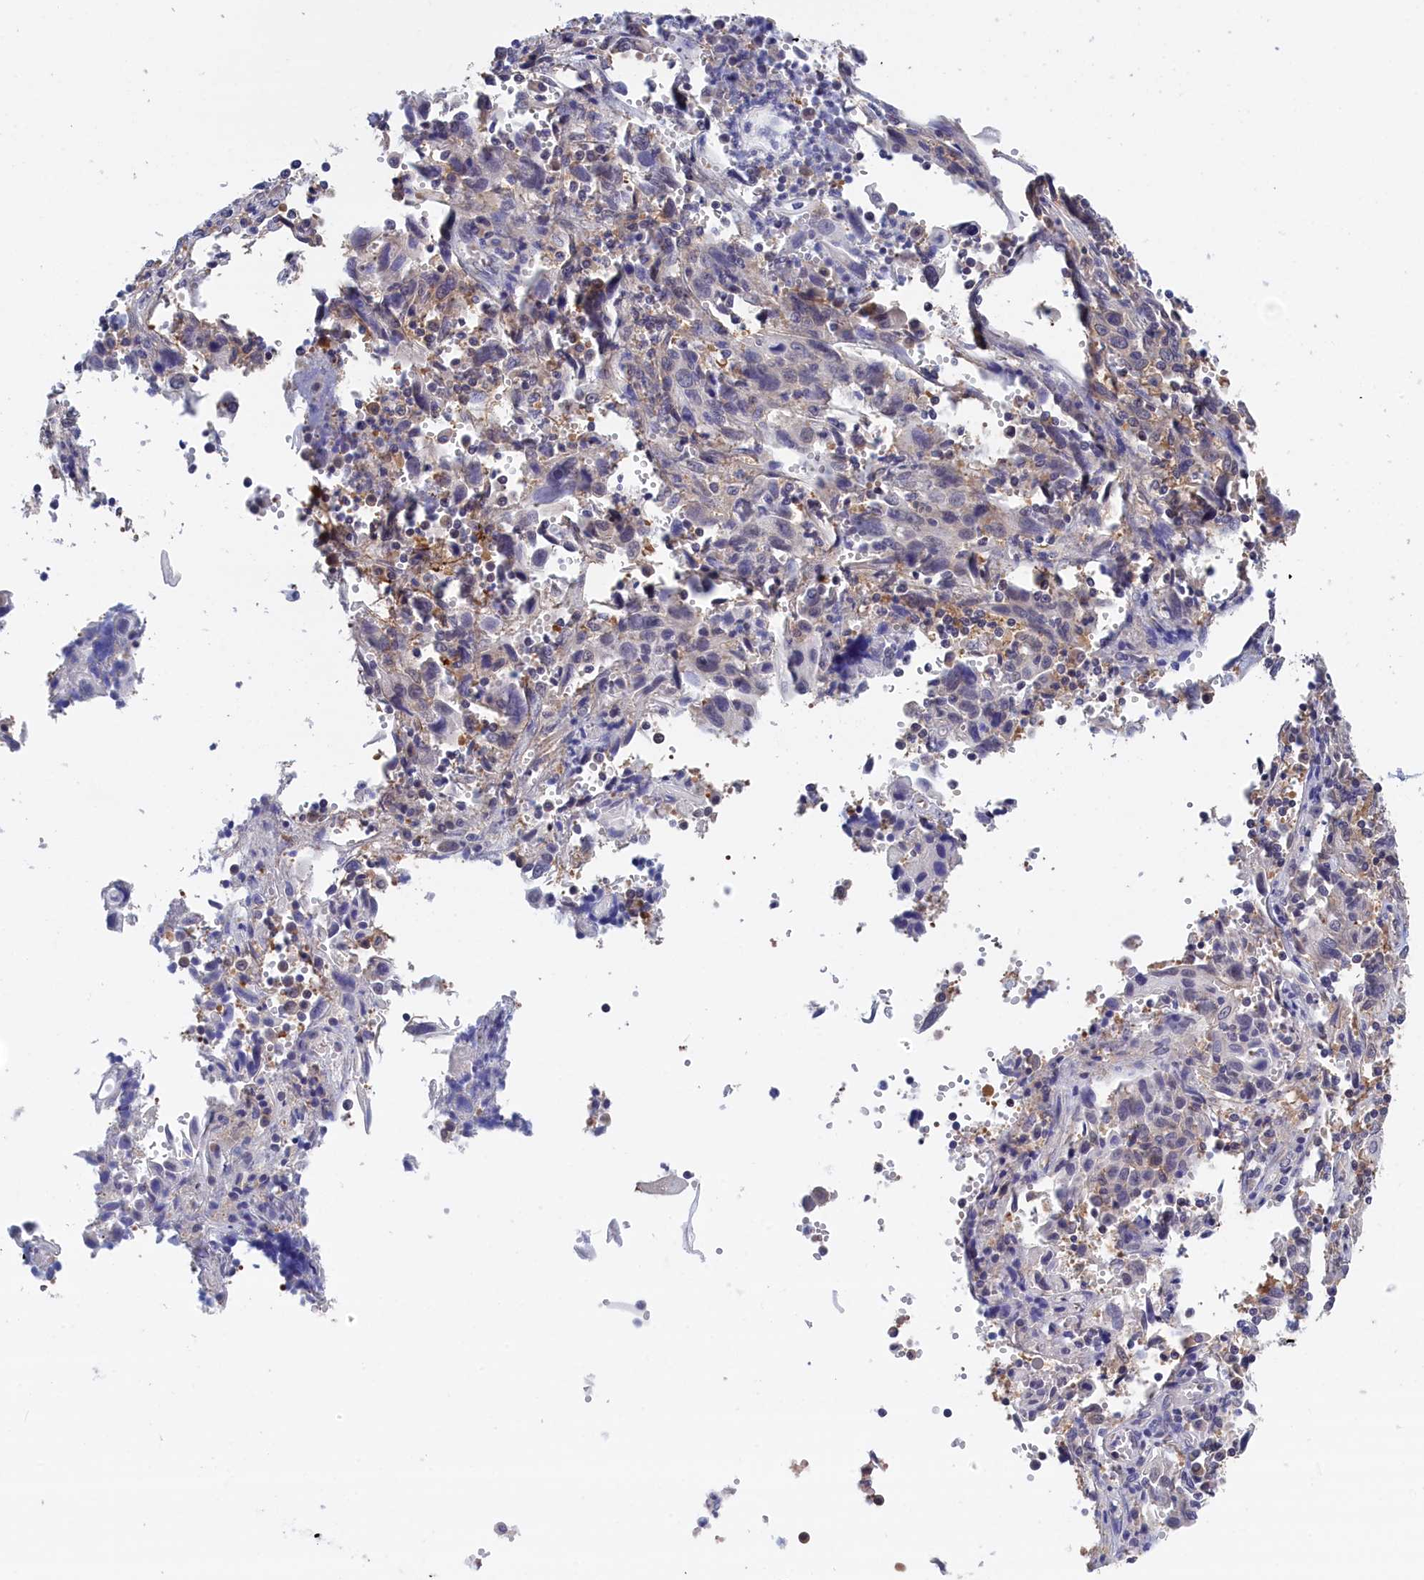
{"staining": {"intensity": "negative", "quantity": "none", "location": "none"}, "tissue": "cervical cancer", "cell_type": "Tumor cells", "image_type": "cancer", "snomed": [{"axis": "morphology", "description": "Squamous cell carcinoma, NOS"}, {"axis": "topography", "description": "Cervix"}], "caption": "DAB immunohistochemical staining of squamous cell carcinoma (cervical) displays no significant positivity in tumor cells.", "gene": "PGP", "patient": {"sex": "female", "age": 46}}